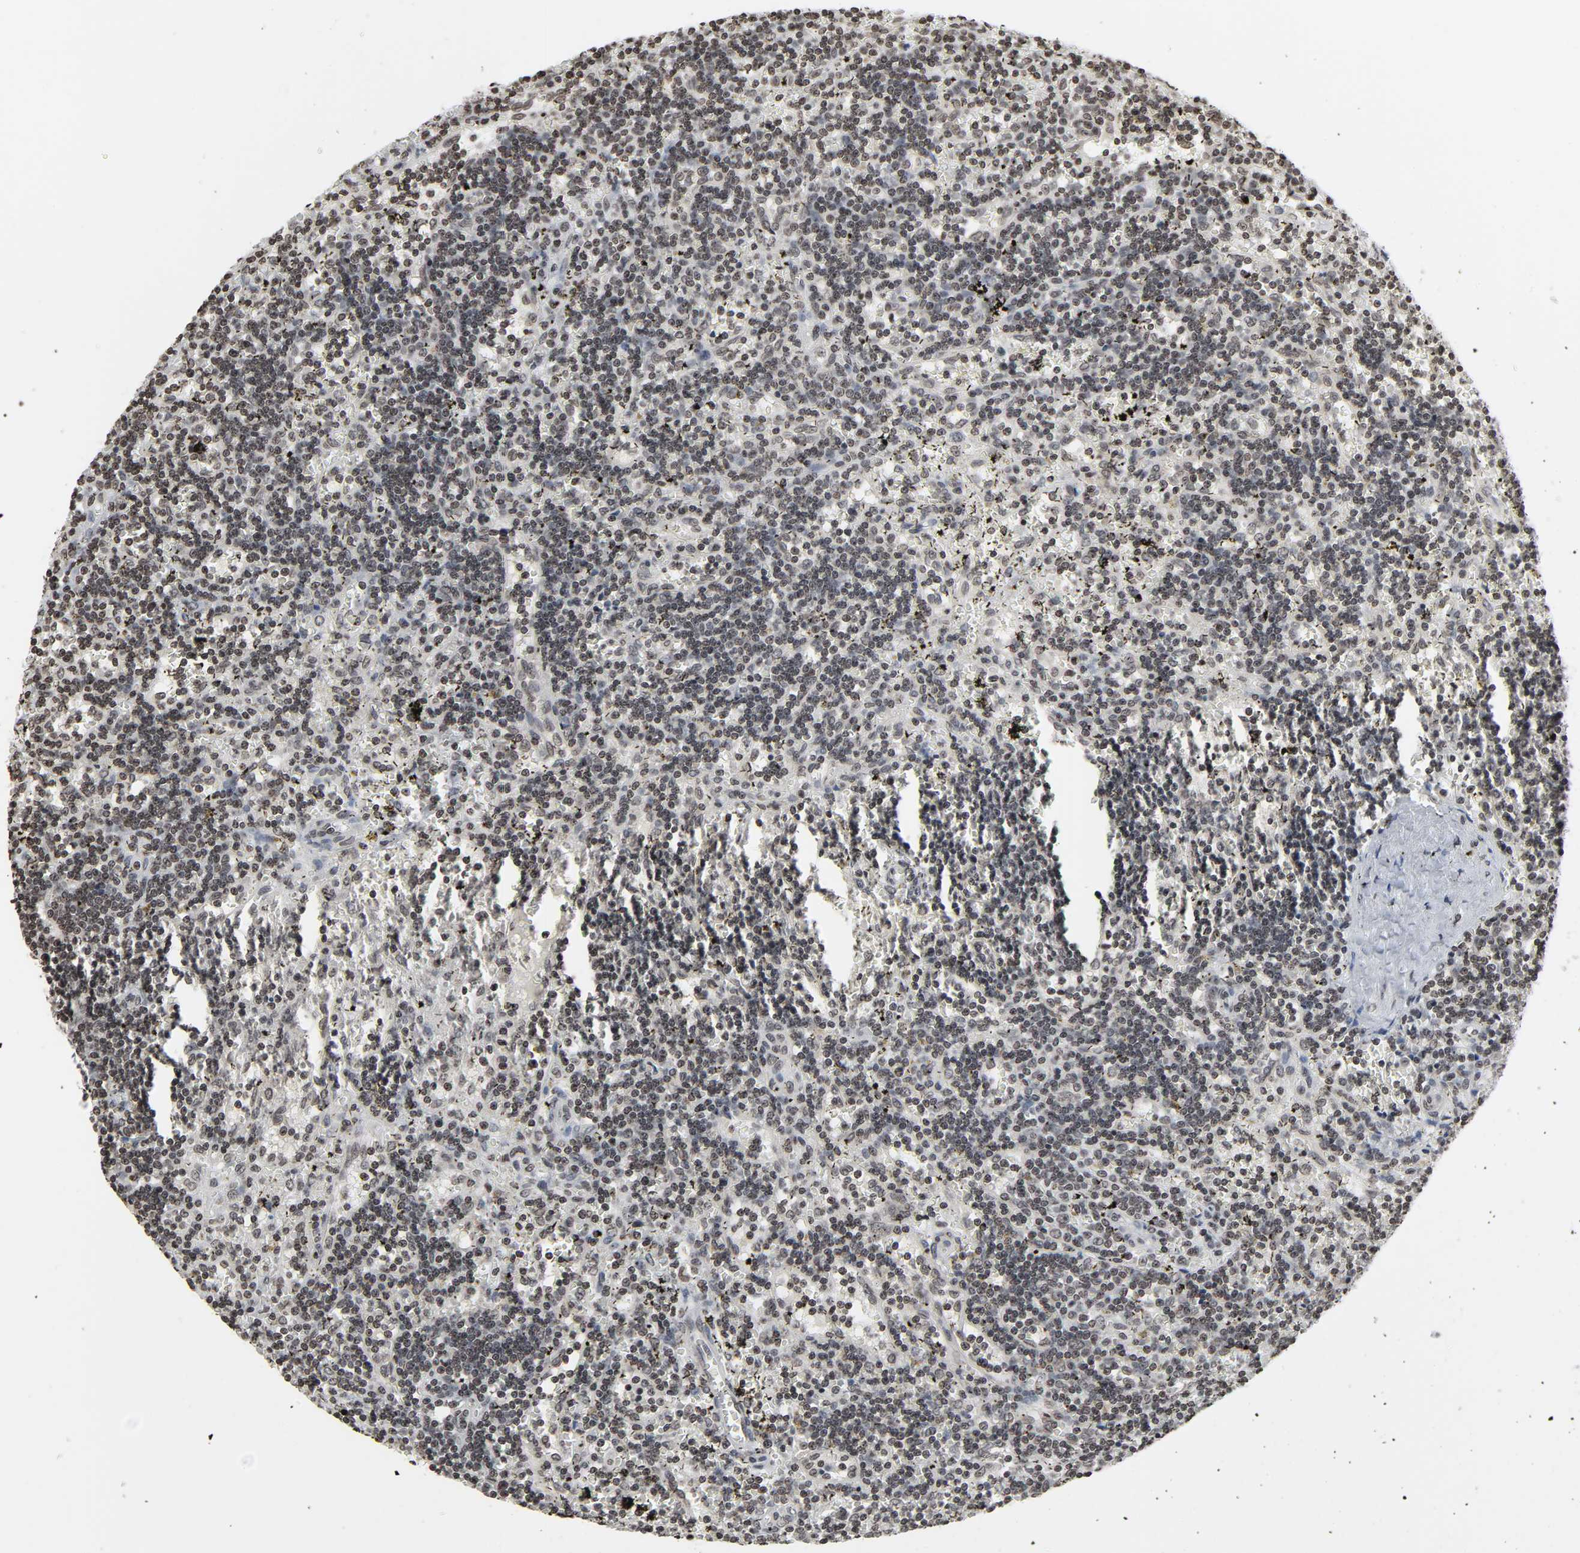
{"staining": {"intensity": "weak", "quantity": ">75%", "location": "nuclear"}, "tissue": "lymphoma", "cell_type": "Tumor cells", "image_type": "cancer", "snomed": [{"axis": "morphology", "description": "Malignant lymphoma, non-Hodgkin's type, Low grade"}, {"axis": "topography", "description": "Spleen"}], "caption": "A brown stain labels weak nuclear expression of a protein in human low-grade malignant lymphoma, non-Hodgkin's type tumor cells. (brown staining indicates protein expression, while blue staining denotes nuclei).", "gene": "ELAVL1", "patient": {"sex": "male", "age": 60}}